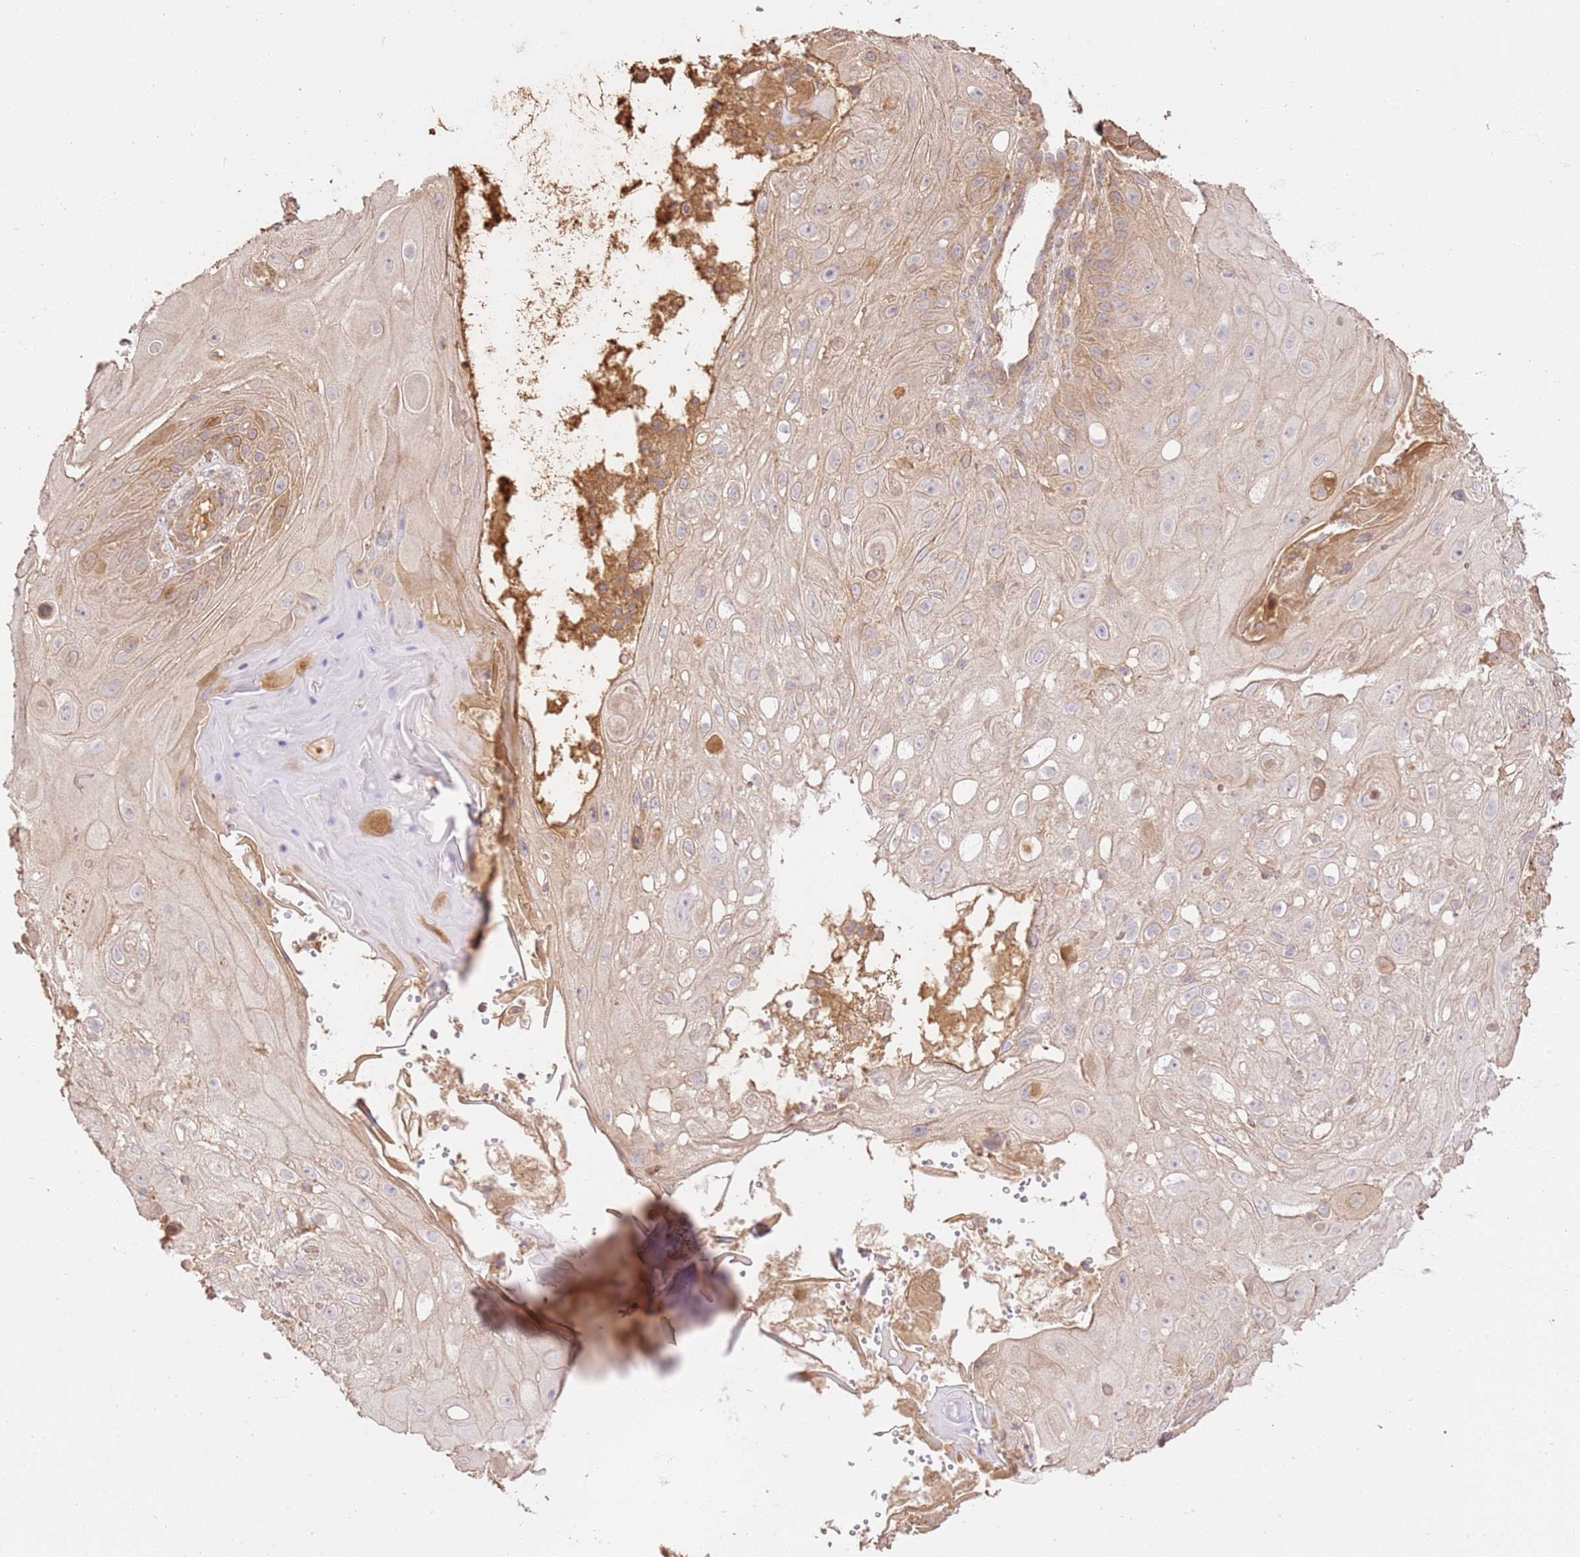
{"staining": {"intensity": "weak", "quantity": "25%-75%", "location": "cytoplasmic/membranous"}, "tissue": "skin cancer", "cell_type": "Tumor cells", "image_type": "cancer", "snomed": [{"axis": "morphology", "description": "Normal tissue, NOS"}, {"axis": "morphology", "description": "Squamous cell carcinoma, NOS"}, {"axis": "topography", "description": "Skin"}, {"axis": "topography", "description": "Cartilage tissue"}], "caption": "Immunohistochemical staining of skin cancer demonstrates low levels of weak cytoplasmic/membranous staining in about 25%-75% of tumor cells.", "gene": "CEP55", "patient": {"sex": "female", "age": 79}}